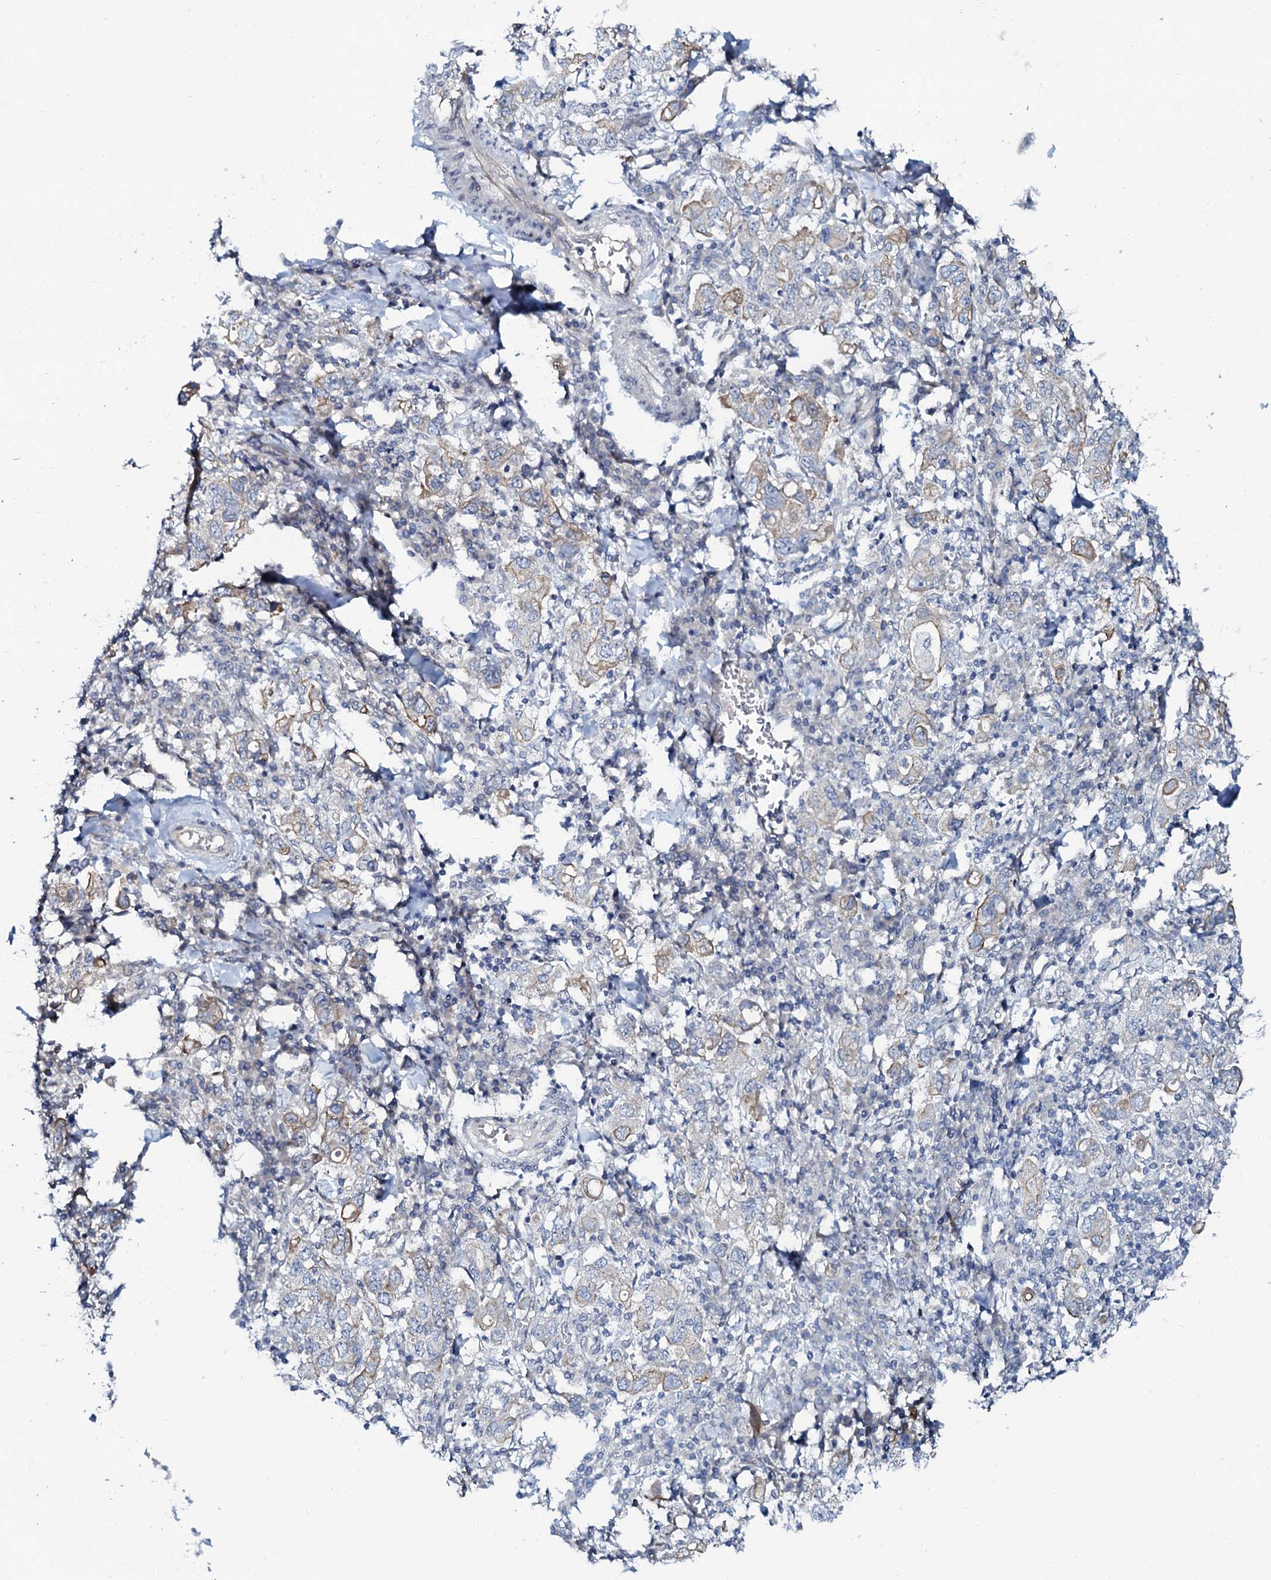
{"staining": {"intensity": "weak", "quantity": "<25%", "location": "cytoplasmic/membranous"}, "tissue": "stomach cancer", "cell_type": "Tumor cells", "image_type": "cancer", "snomed": [{"axis": "morphology", "description": "Adenocarcinoma, NOS"}, {"axis": "topography", "description": "Stomach, upper"}], "caption": "Tumor cells show no significant staining in adenocarcinoma (stomach).", "gene": "C10orf88", "patient": {"sex": "male", "age": 62}}